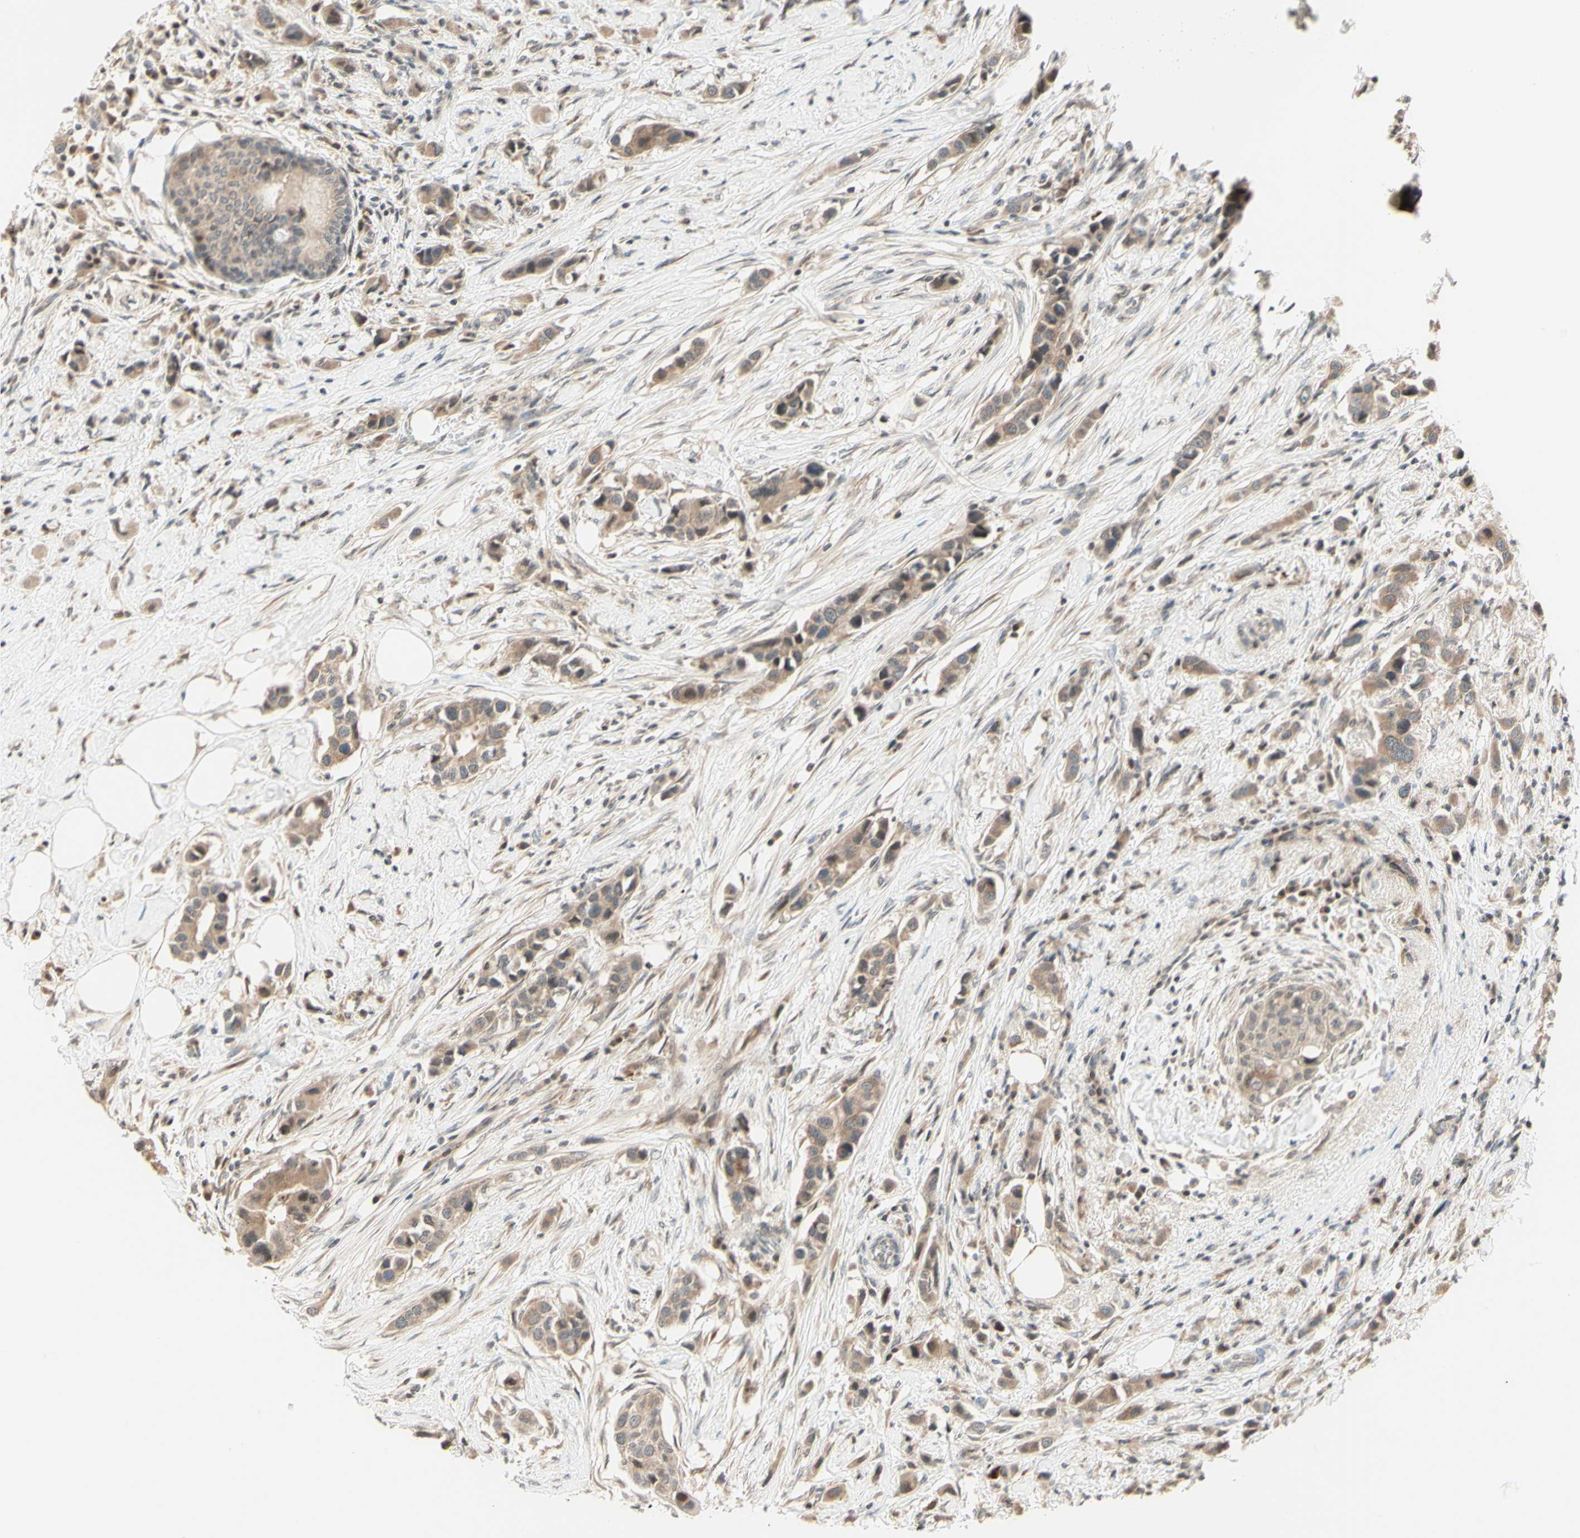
{"staining": {"intensity": "weak", "quantity": ">75%", "location": "cytoplasmic/membranous"}, "tissue": "breast cancer", "cell_type": "Tumor cells", "image_type": "cancer", "snomed": [{"axis": "morphology", "description": "Normal tissue, NOS"}, {"axis": "morphology", "description": "Duct carcinoma"}, {"axis": "topography", "description": "Breast"}], "caption": "This is a histology image of immunohistochemistry (IHC) staining of breast intraductal carcinoma, which shows weak positivity in the cytoplasmic/membranous of tumor cells.", "gene": "ZW10", "patient": {"sex": "female", "age": 50}}